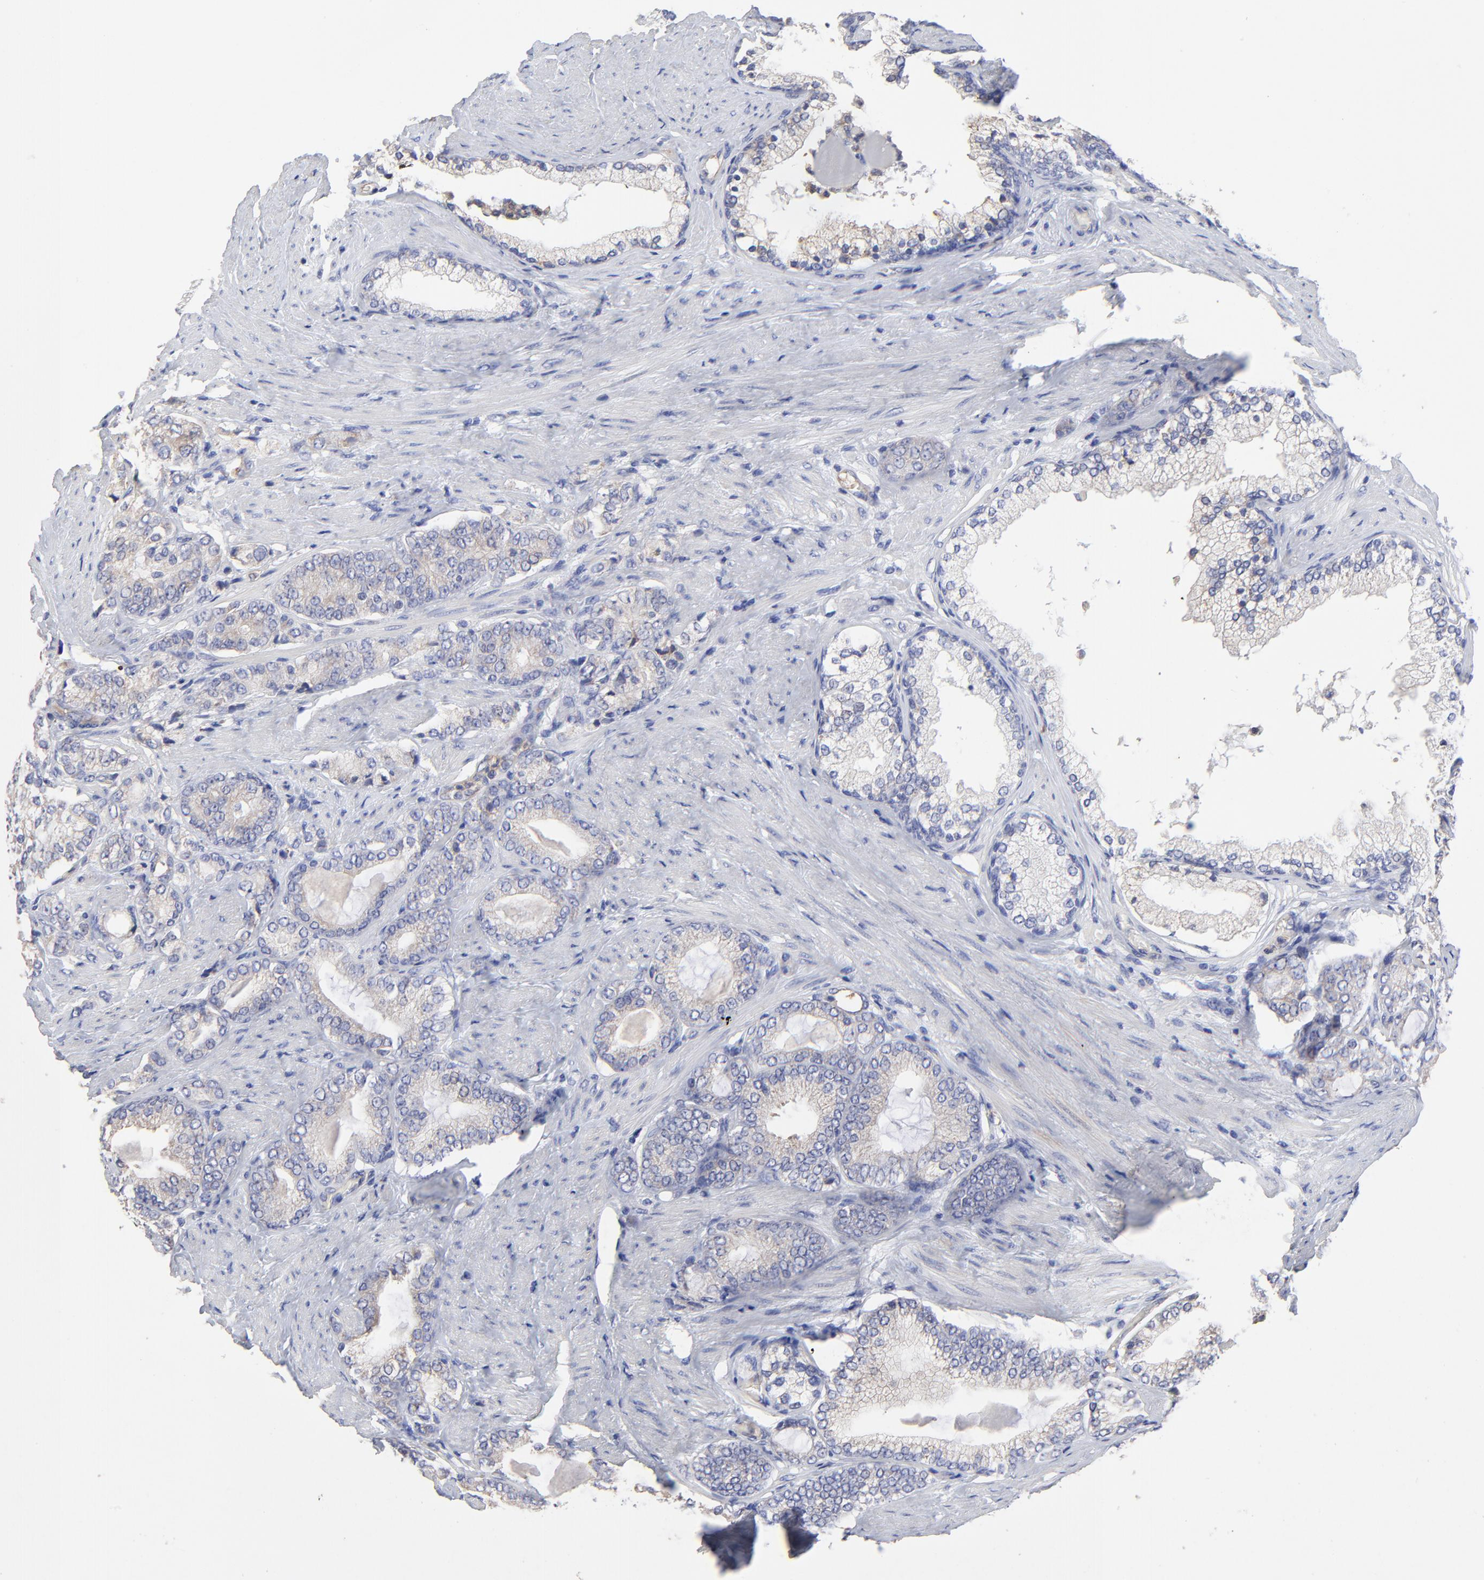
{"staining": {"intensity": "negative", "quantity": "none", "location": "none"}, "tissue": "prostate cancer", "cell_type": "Tumor cells", "image_type": "cancer", "snomed": [{"axis": "morphology", "description": "Adenocarcinoma, Low grade"}, {"axis": "topography", "description": "Prostate"}], "caption": "Tumor cells are negative for protein expression in human prostate cancer (low-grade adenocarcinoma).", "gene": "SULF2", "patient": {"sex": "male", "age": 71}}